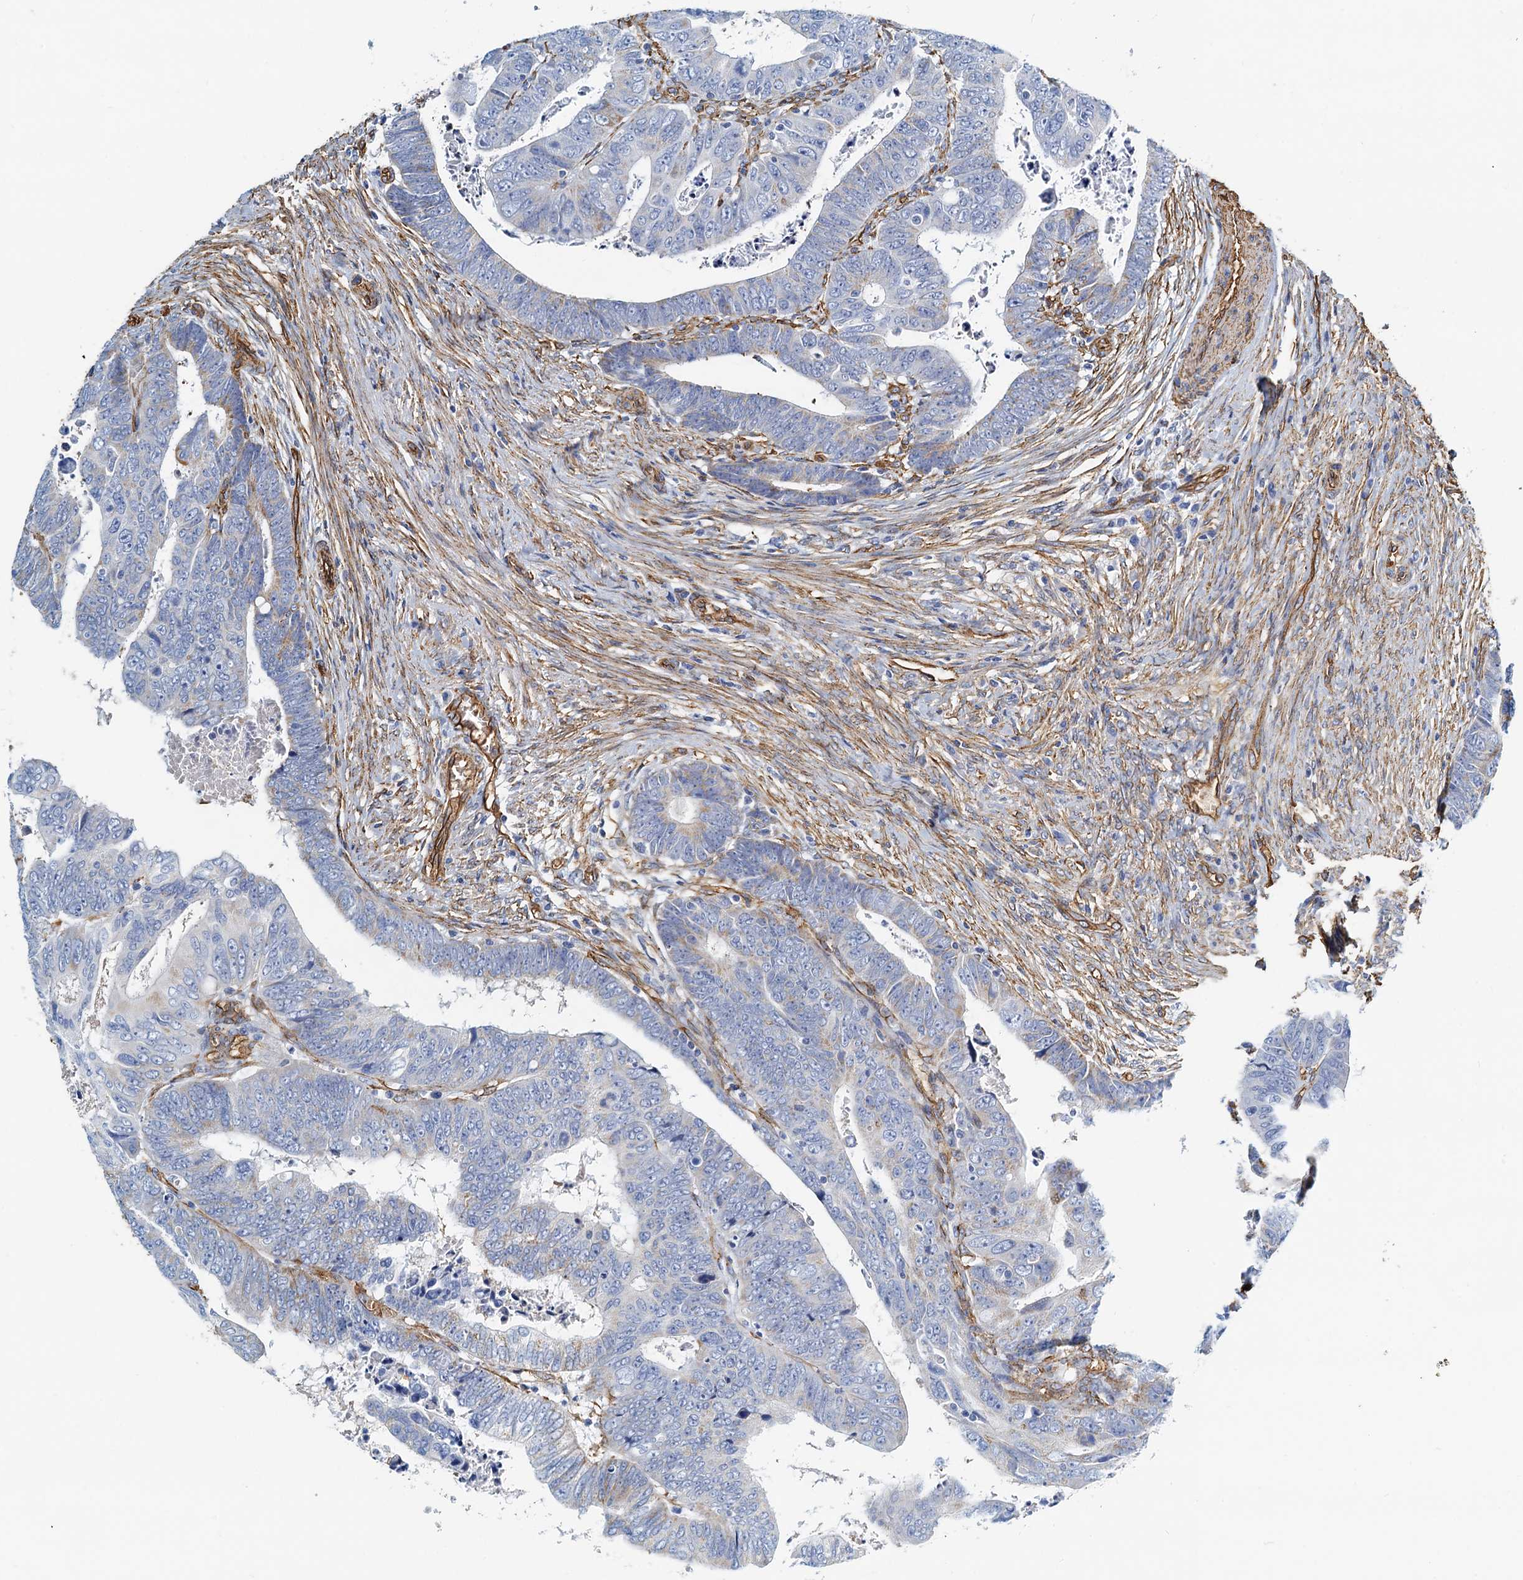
{"staining": {"intensity": "negative", "quantity": "none", "location": "none"}, "tissue": "colorectal cancer", "cell_type": "Tumor cells", "image_type": "cancer", "snomed": [{"axis": "morphology", "description": "Normal tissue, NOS"}, {"axis": "morphology", "description": "Adenocarcinoma, NOS"}, {"axis": "topography", "description": "Rectum"}], "caption": "This is an immunohistochemistry (IHC) photomicrograph of human colorectal cancer (adenocarcinoma). There is no positivity in tumor cells.", "gene": "DGKG", "patient": {"sex": "female", "age": 65}}